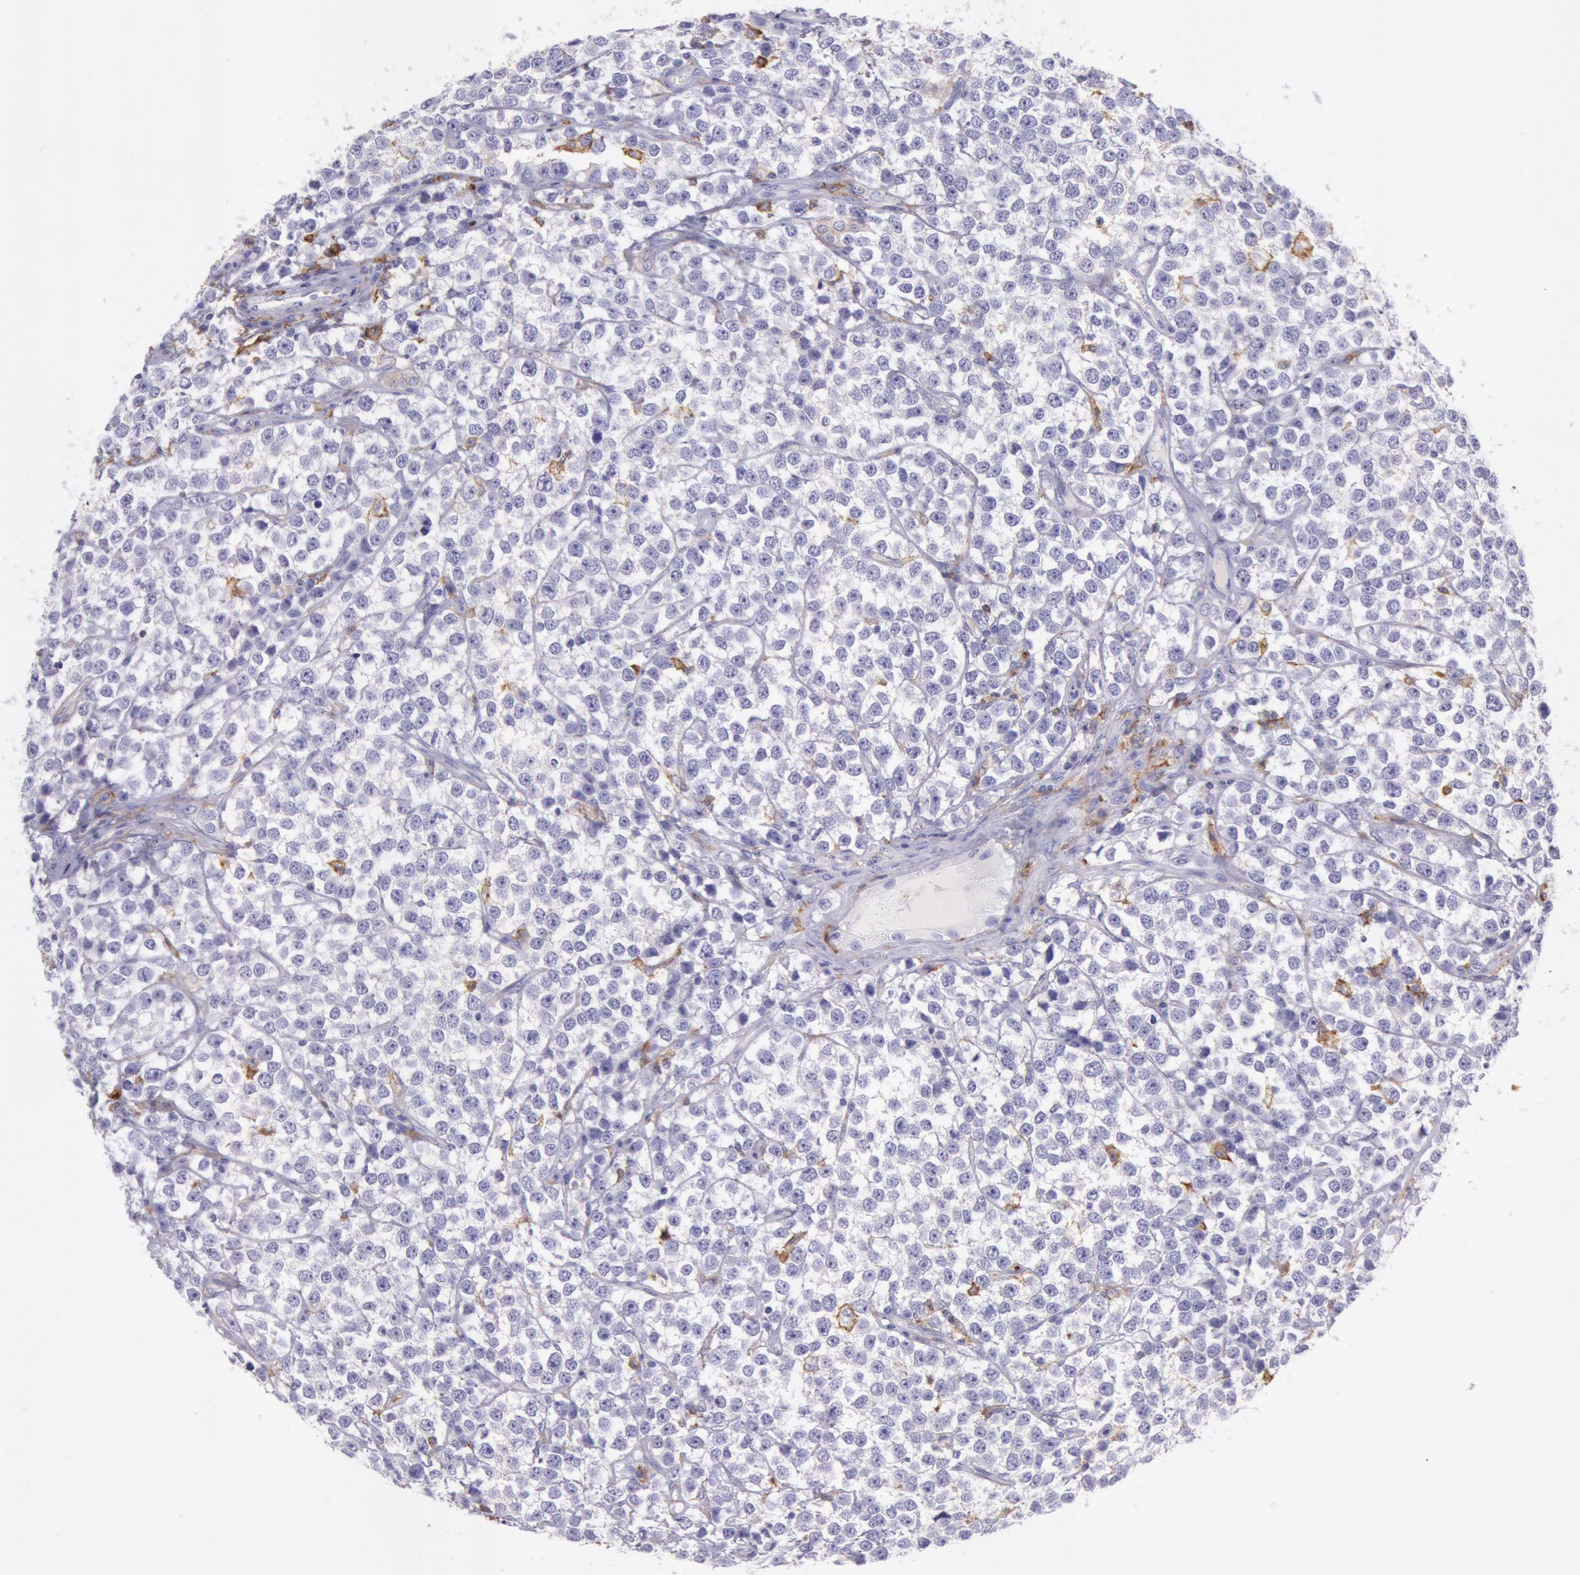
{"staining": {"intensity": "negative", "quantity": "none", "location": "none"}, "tissue": "testis cancer", "cell_type": "Tumor cells", "image_type": "cancer", "snomed": [{"axis": "morphology", "description": "Seminoma, NOS"}, {"axis": "topography", "description": "Testis"}], "caption": "Immunohistochemistry (IHC) micrograph of human testis seminoma stained for a protein (brown), which reveals no expression in tumor cells.", "gene": "LYN", "patient": {"sex": "male", "age": 25}}